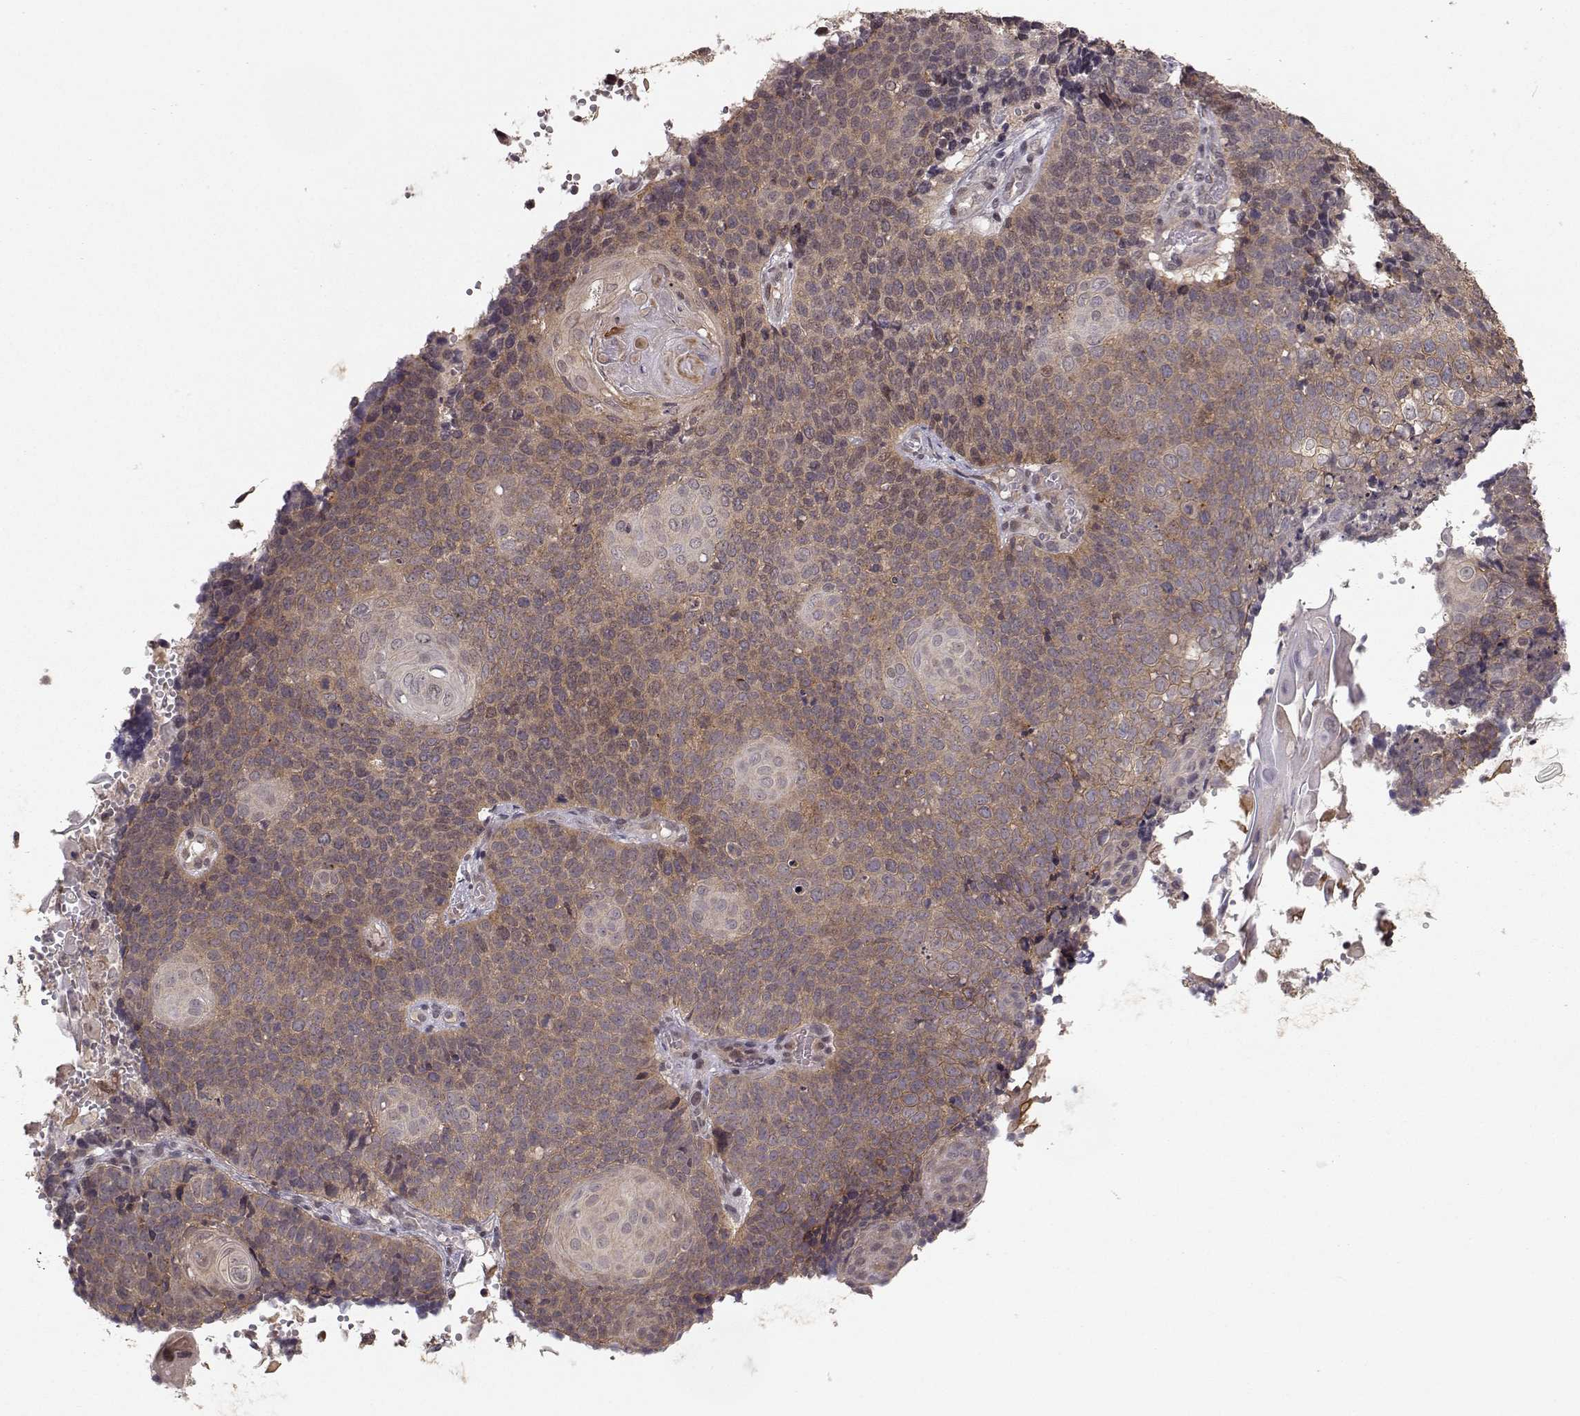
{"staining": {"intensity": "weak", "quantity": ">75%", "location": "cytoplasmic/membranous"}, "tissue": "cervical cancer", "cell_type": "Tumor cells", "image_type": "cancer", "snomed": [{"axis": "morphology", "description": "Squamous cell carcinoma, NOS"}, {"axis": "topography", "description": "Cervix"}], "caption": "IHC of cervical cancer displays low levels of weak cytoplasmic/membranous expression in about >75% of tumor cells.", "gene": "PLEKHG3", "patient": {"sex": "female", "age": 39}}